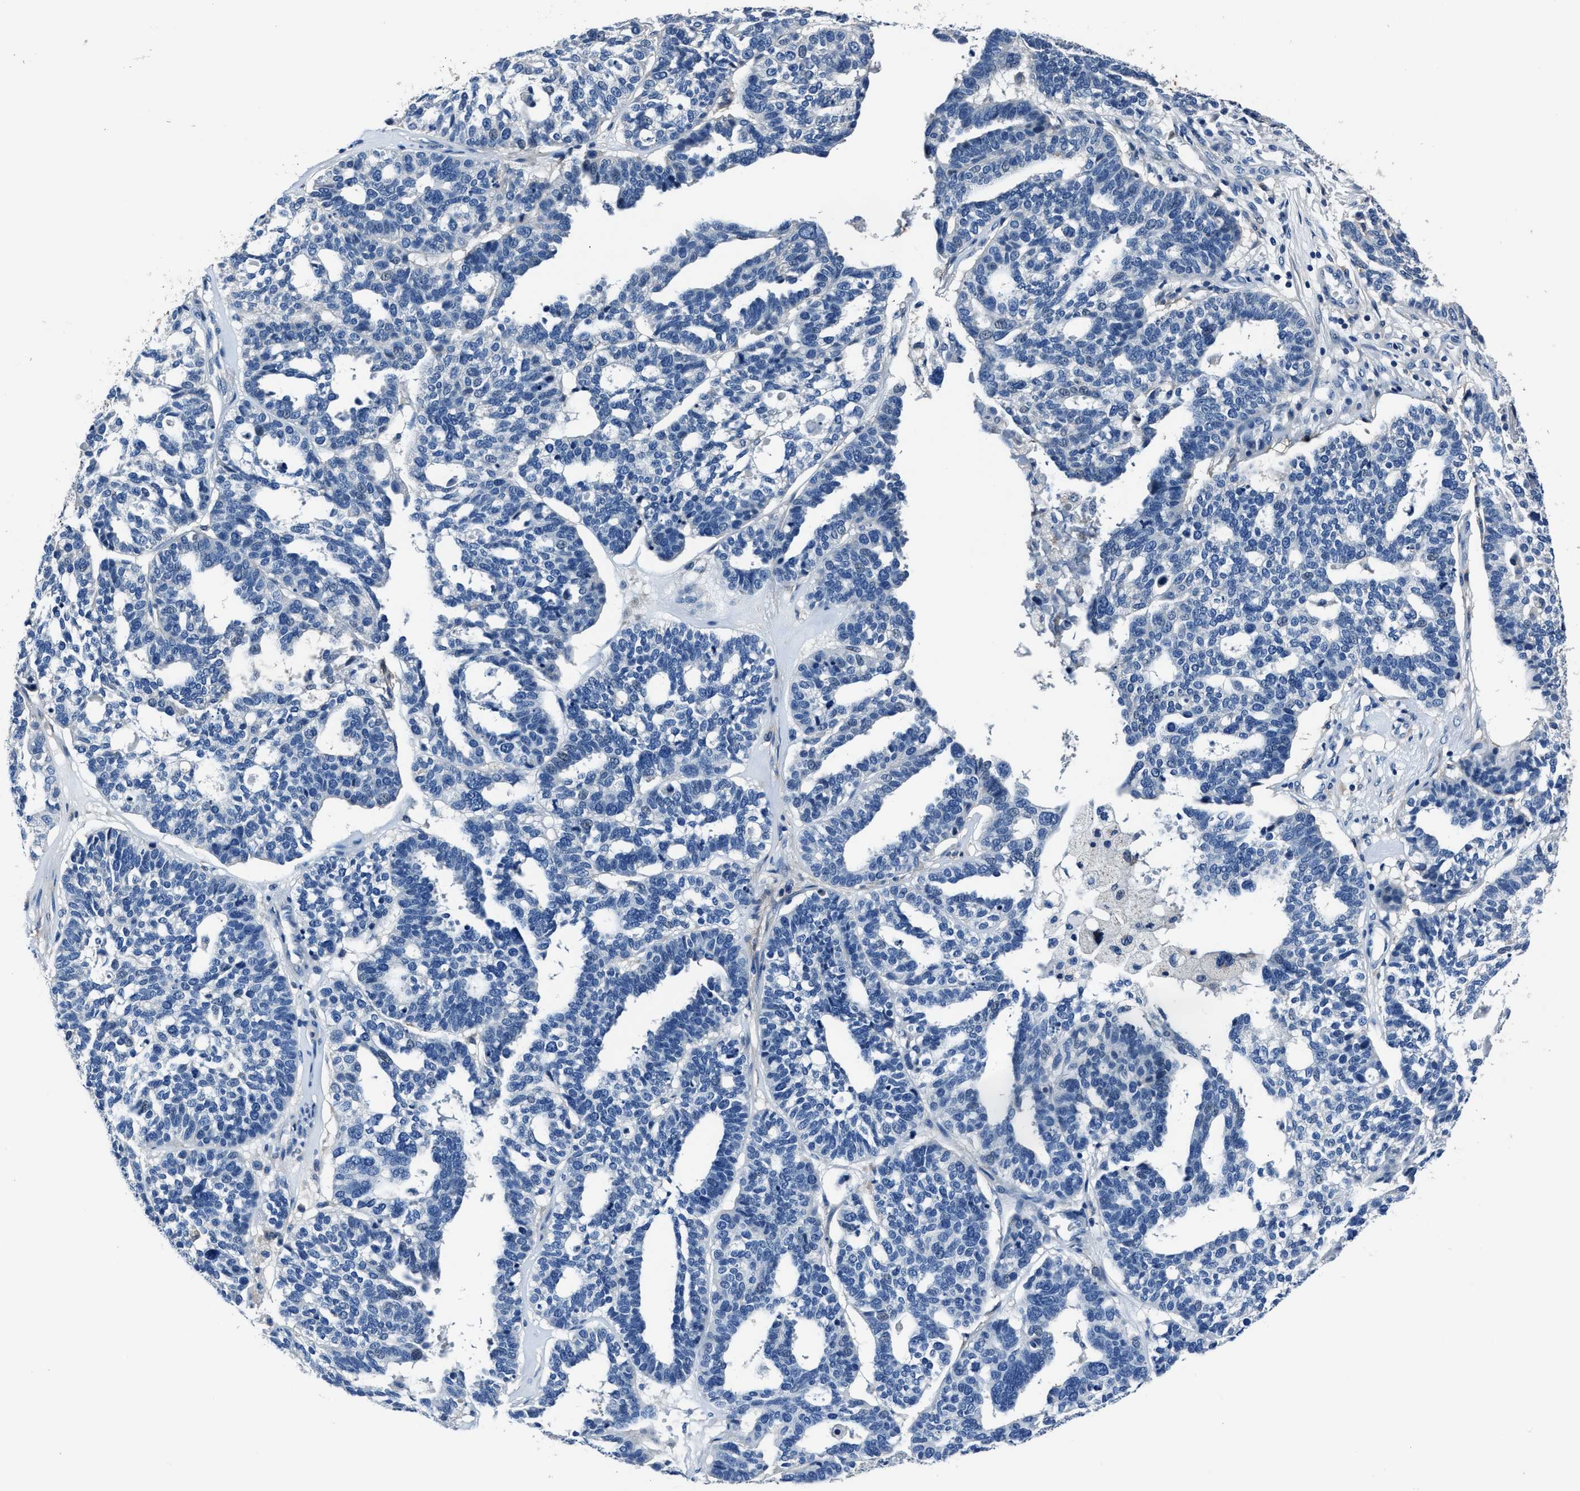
{"staining": {"intensity": "negative", "quantity": "none", "location": "none"}, "tissue": "ovarian cancer", "cell_type": "Tumor cells", "image_type": "cancer", "snomed": [{"axis": "morphology", "description": "Cystadenocarcinoma, serous, NOS"}, {"axis": "topography", "description": "Ovary"}], "caption": "Tumor cells are negative for brown protein staining in ovarian cancer (serous cystadenocarcinoma).", "gene": "FGL2", "patient": {"sex": "female", "age": 59}}